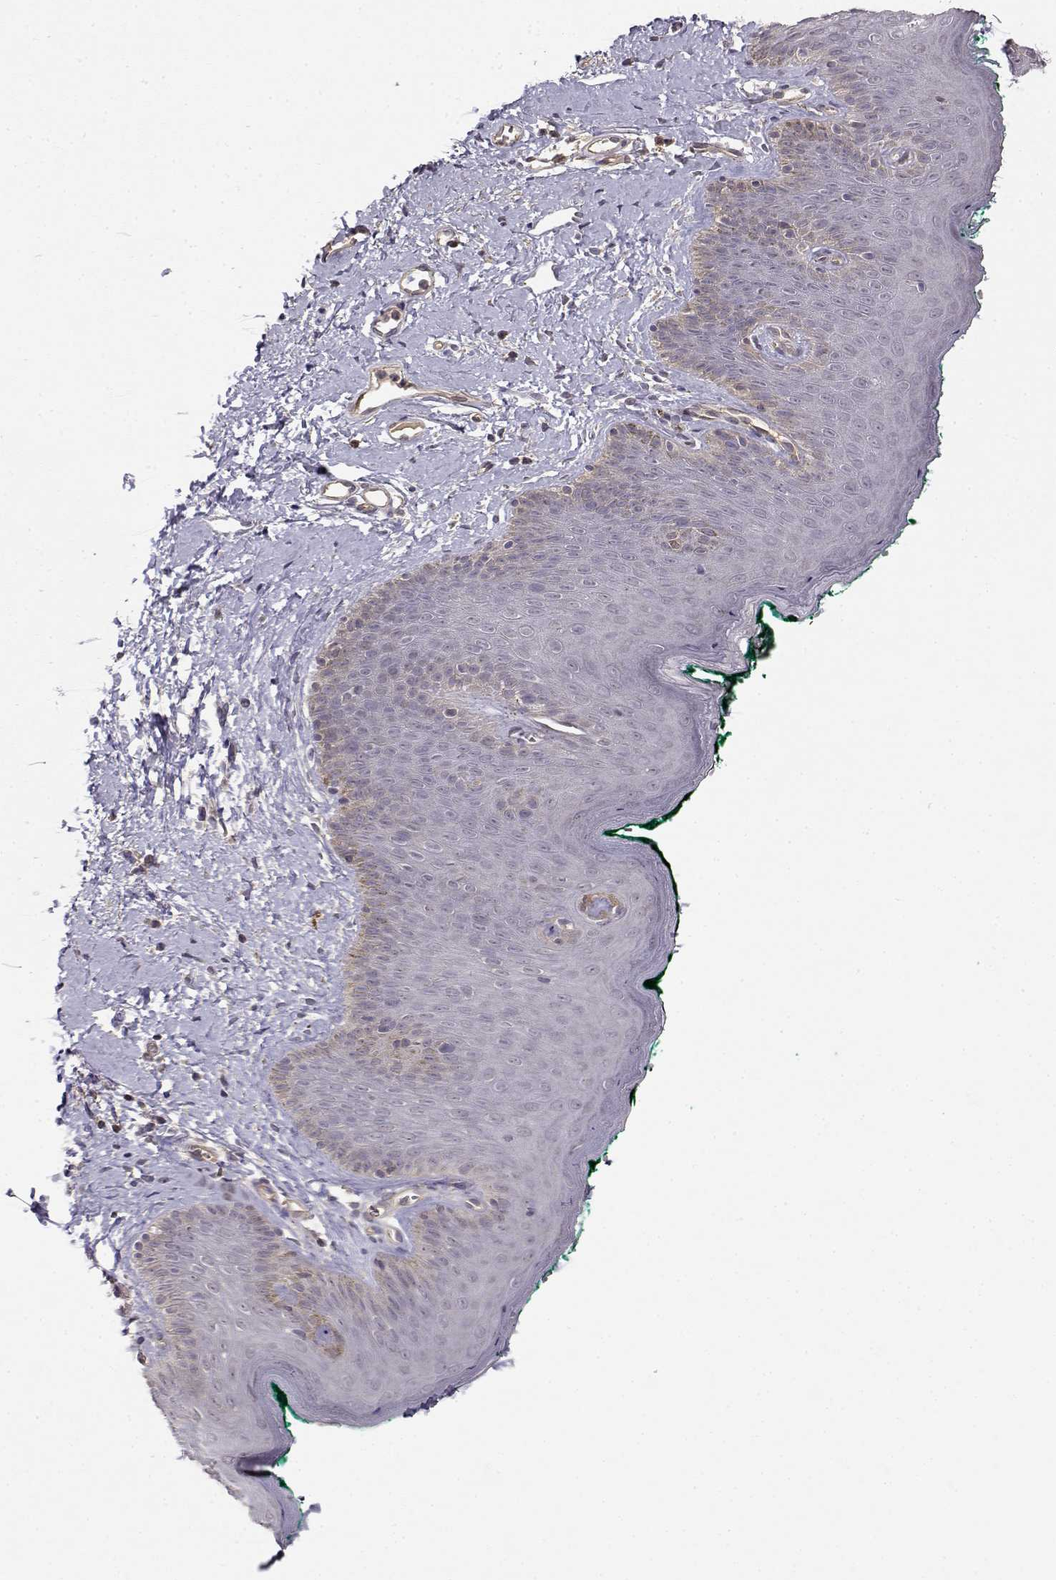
{"staining": {"intensity": "weak", "quantity": "<25%", "location": "cytoplasmic/membranous"}, "tissue": "skin", "cell_type": "Epidermal cells", "image_type": "normal", "snomed": [{"axis": "morphology", "description": "Normal tissue, NOS"}, {"axis": "topography", "description": "Vulva"}], "caption": "Immunohistochemistry image of benign skin stained for a protein (brown), which reveals no positivity in epidermal cells. (Stains: DAB (3,3'-diaminobenzidine) immunohistochemistry (IHC) with hematoxylin counter stain, Microscopy: brightfield microscopy at high magnification).", "gene": "IFITM1", "patient": {"sex": "female", "age": 66}}